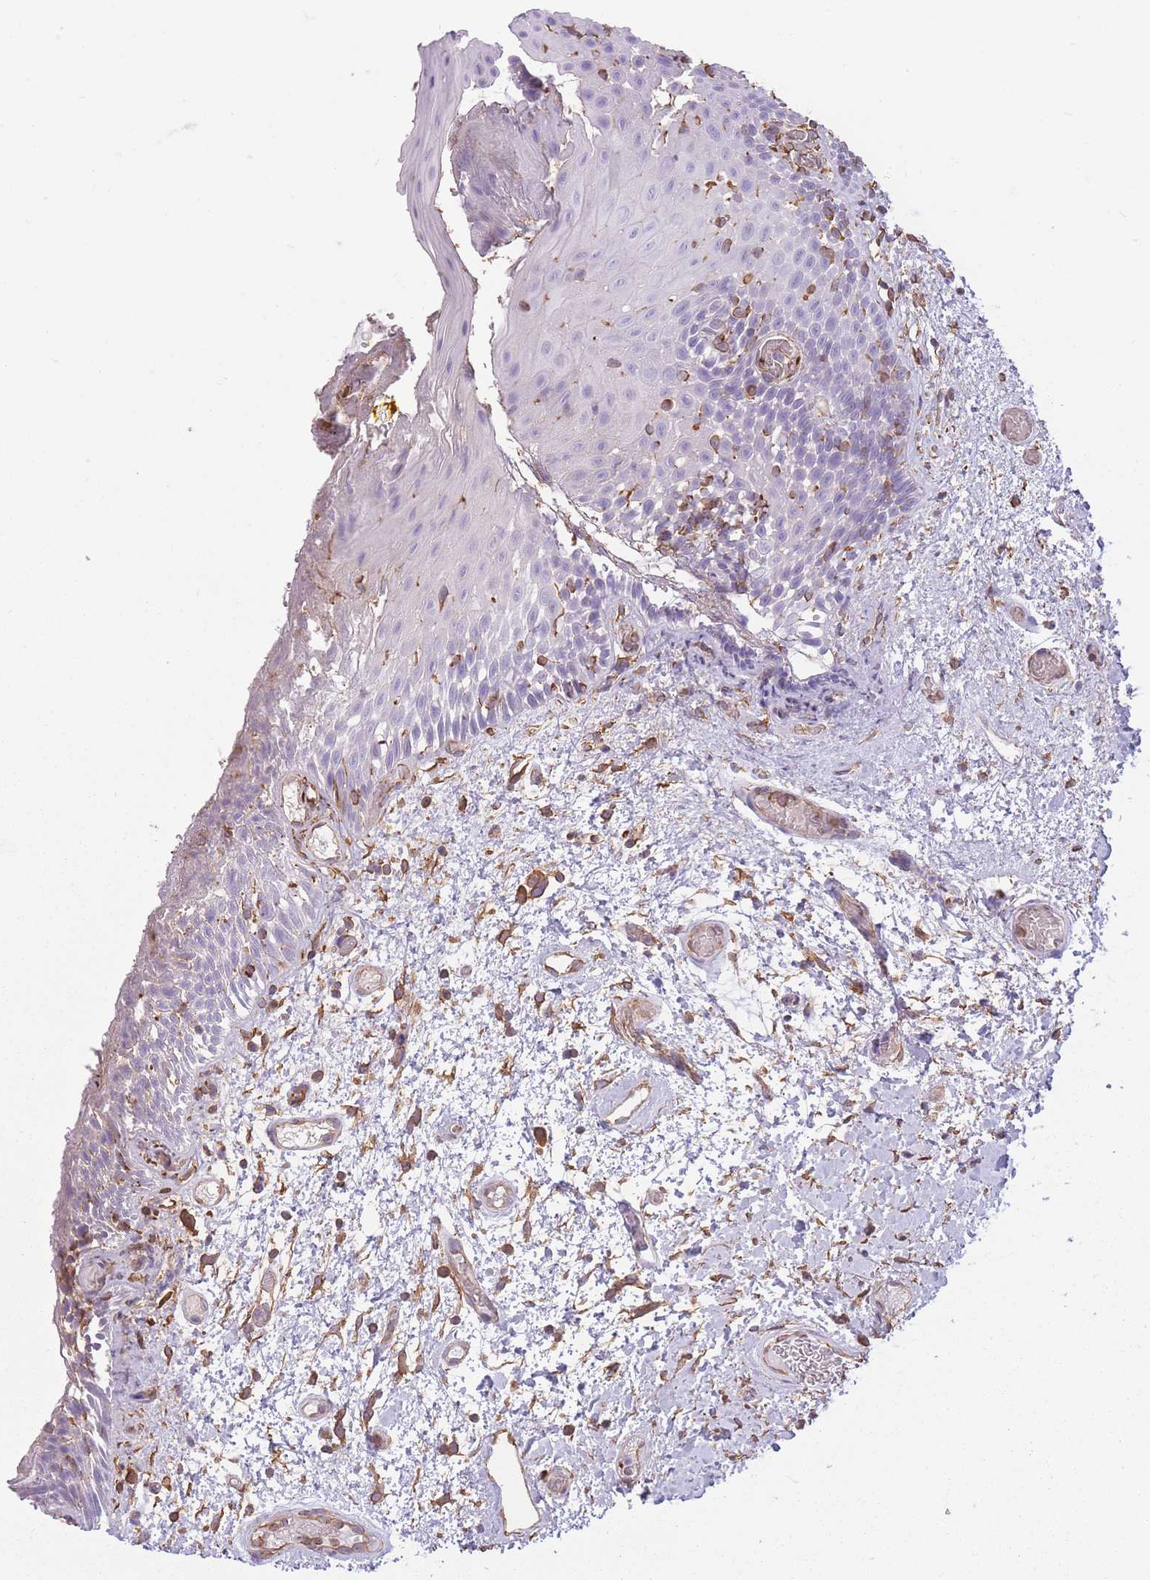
{"staining": {"intensity": "negative", "quantity": "none", "location": "none"}, "tissue": "oral mucosa", "cell_type": "Squamous epithelial cells", "image_type": "normal", "snomed": [{"axis": "morphology", "description": "Normal tissue, NOS"}, {"axis": "morphology", "description": "Squamous cell carcinoma, NOS"}, {"axis": "topography", "description": "Oral tissue"}, {"axis": "topography", "description": "Tounge, NOS"}, {"axis": "topography", "description": "Head-Neck"}], "caption": "A high-resolution histopathology image shows immunohistochemistry (IHC) staining of unremarkable oral mucosa, which demonstrates no significant expression in squamous epithelial cells. (DAB (3,3'-diaminobenzidine) IHC visualized using brightfield microscopy, high magnification).", "gene": "ADD1", "patient": {"sex": "male", "age": 76}}